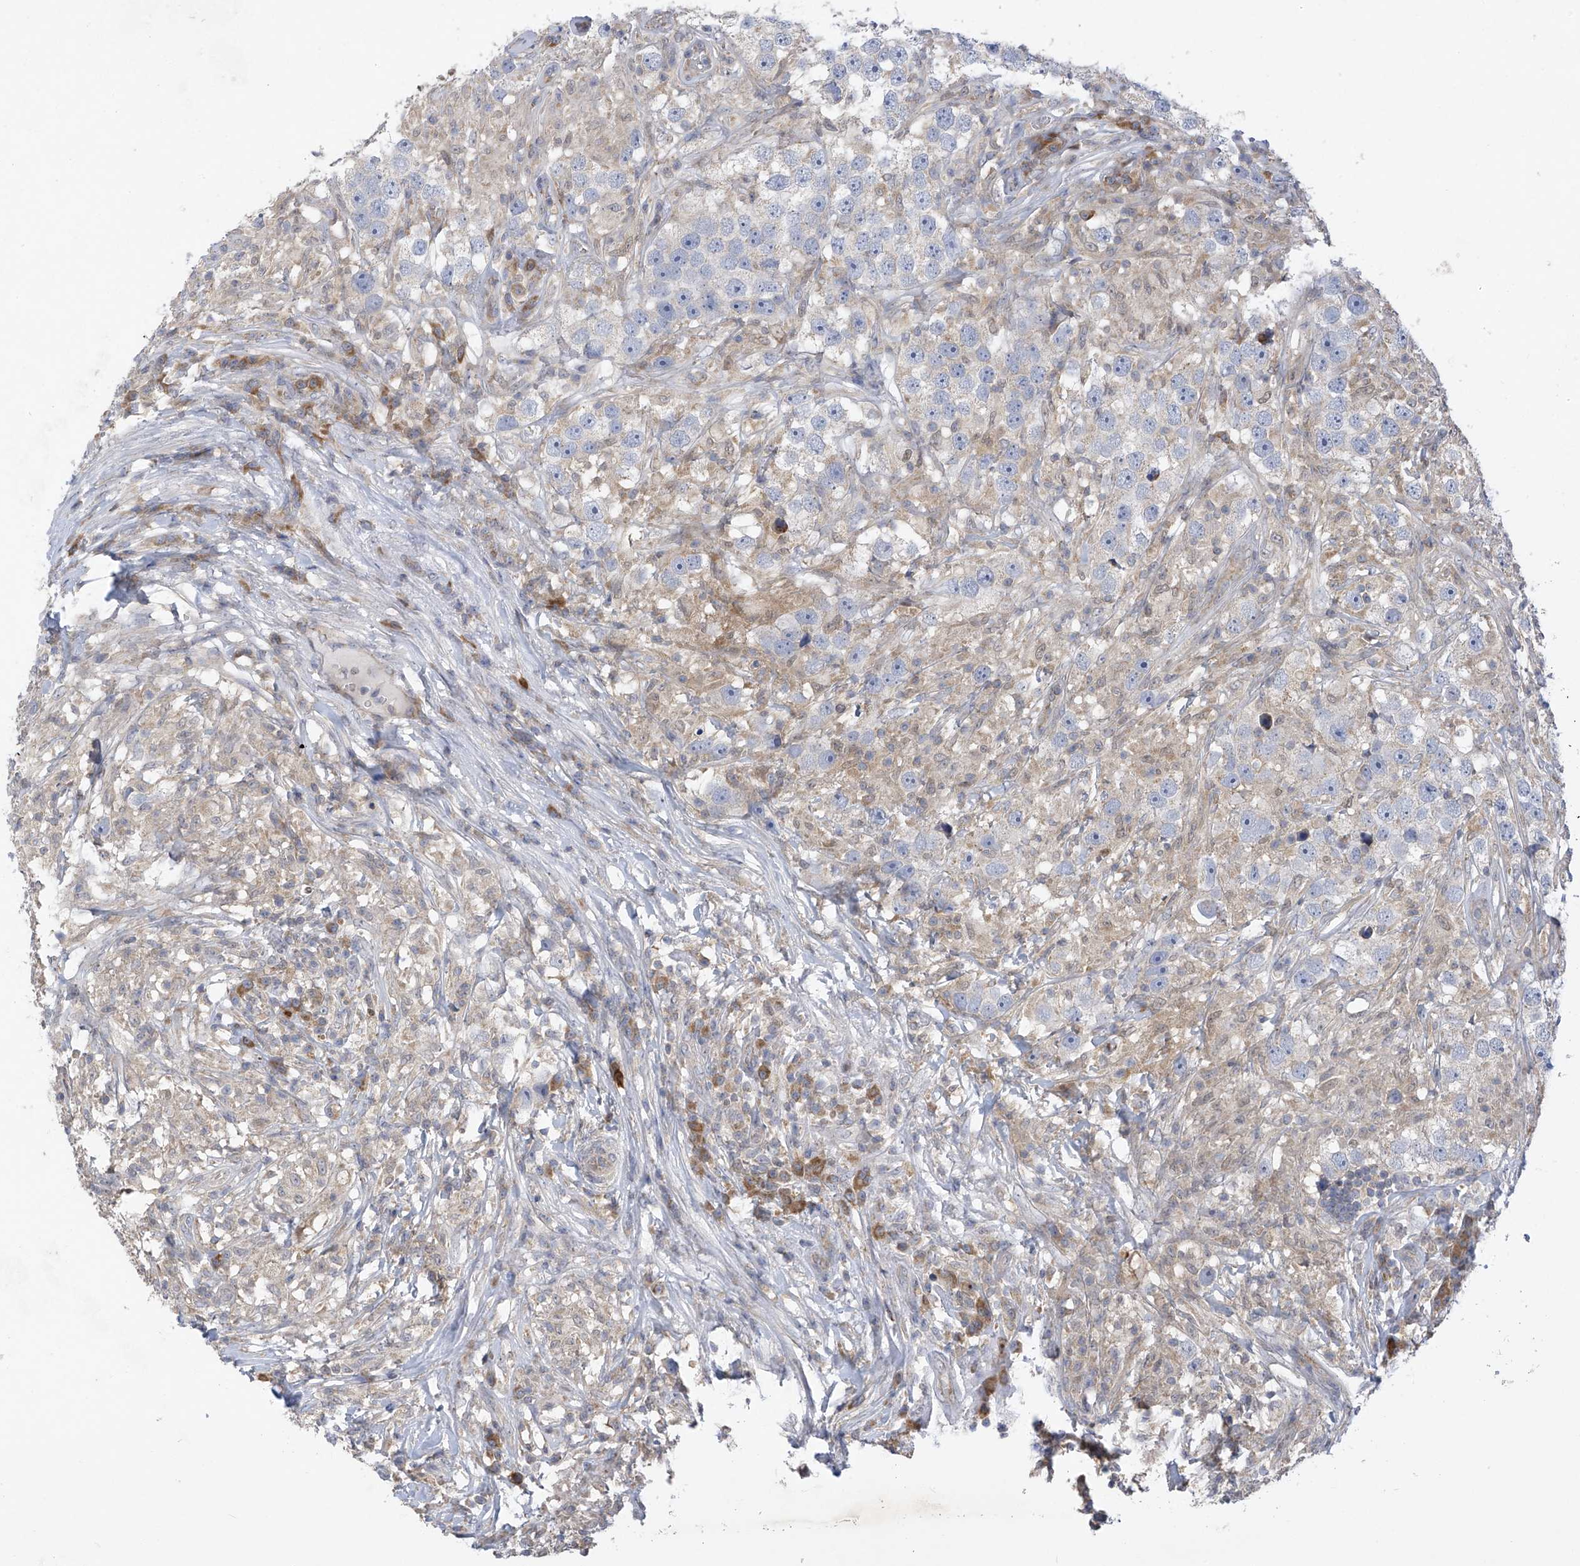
{"staining": {"intensity": "negative", "quantity": "none", "location": "none"}, "tissue": "testis cancer", "cell_type": "Tumor cells", "image_type": "cancer", "snomed": [{"axis": "morphology", "description": "Seminoma, NOS"}, {"axis": "topography", "description": "Testis"}], "caption": "An immunohistochemistry (IHC) photomicrograph of testis cancer (seminoma) is shown. There is no staining in tumor cells of testis cancer (seminoma). The staining is performed using DAB brown chromogen with nuclei counter-stained in using hematoxylin.", "gene": "SLCO4A1", "patient": {"sex": "male", "age": 49}}